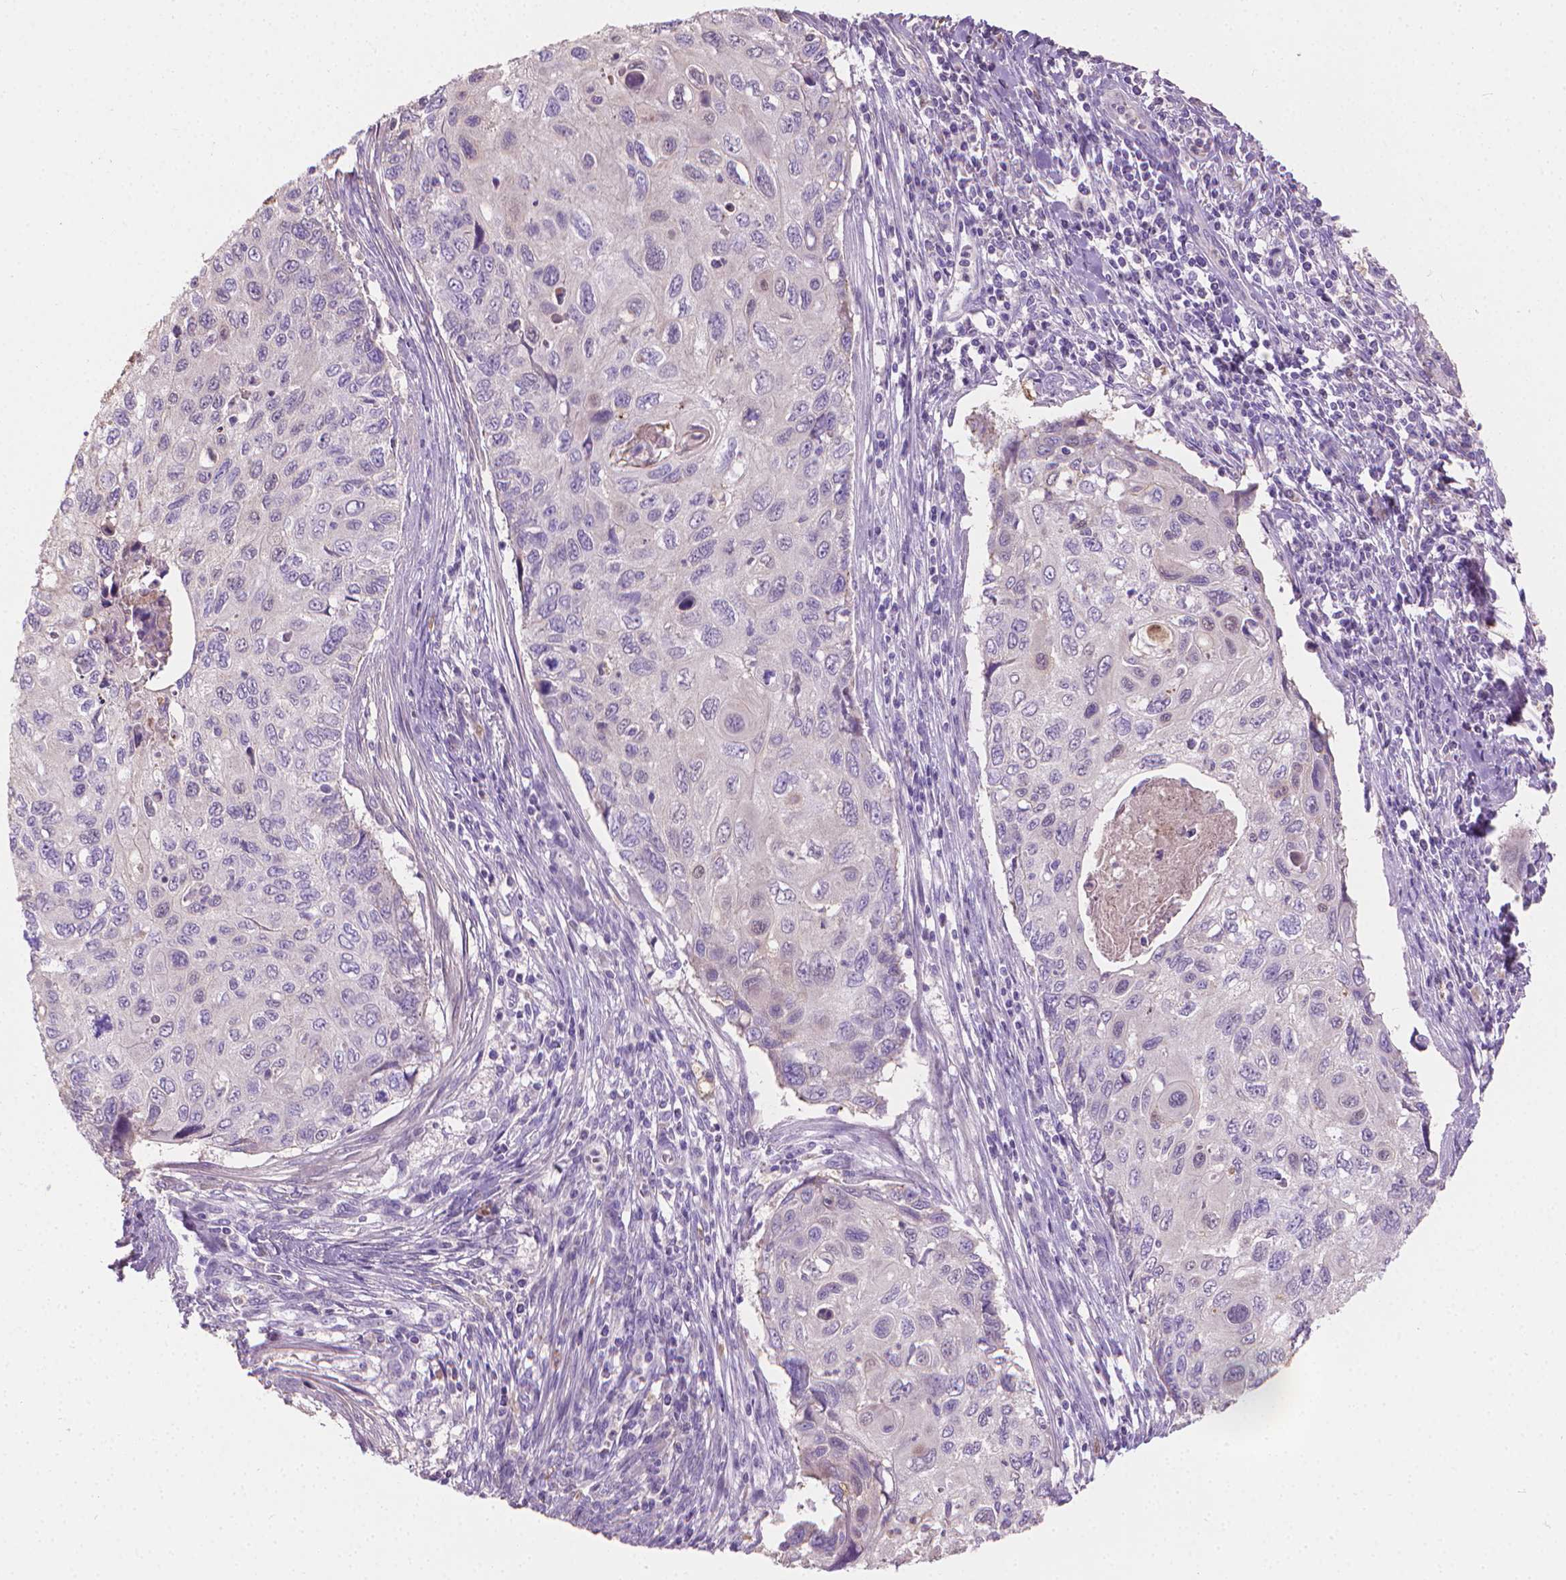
{"staining": {"intensity": "negative", "quantity": "none", "location": "none"}, "tissue": "cervical cancer", "cell_type": "Tumor cells", "image_type": "cancer", "snomed": [{"axis": "morphology", "description": "Squamous cell carcinoma, NOS"}, {"axis": "topography", "description": "Cervix"}], "caption": "High magnification brightfield microscopy of squamous cell carcinoma (cervical) stained with DAB (3,3'-diaminobenzidine) (brown) and counterstained with hematoxylin (blue): tumor cells show no significant expression.", "gene": "CABCOCO1", "patient": {"sex": "female", "age": 70}}